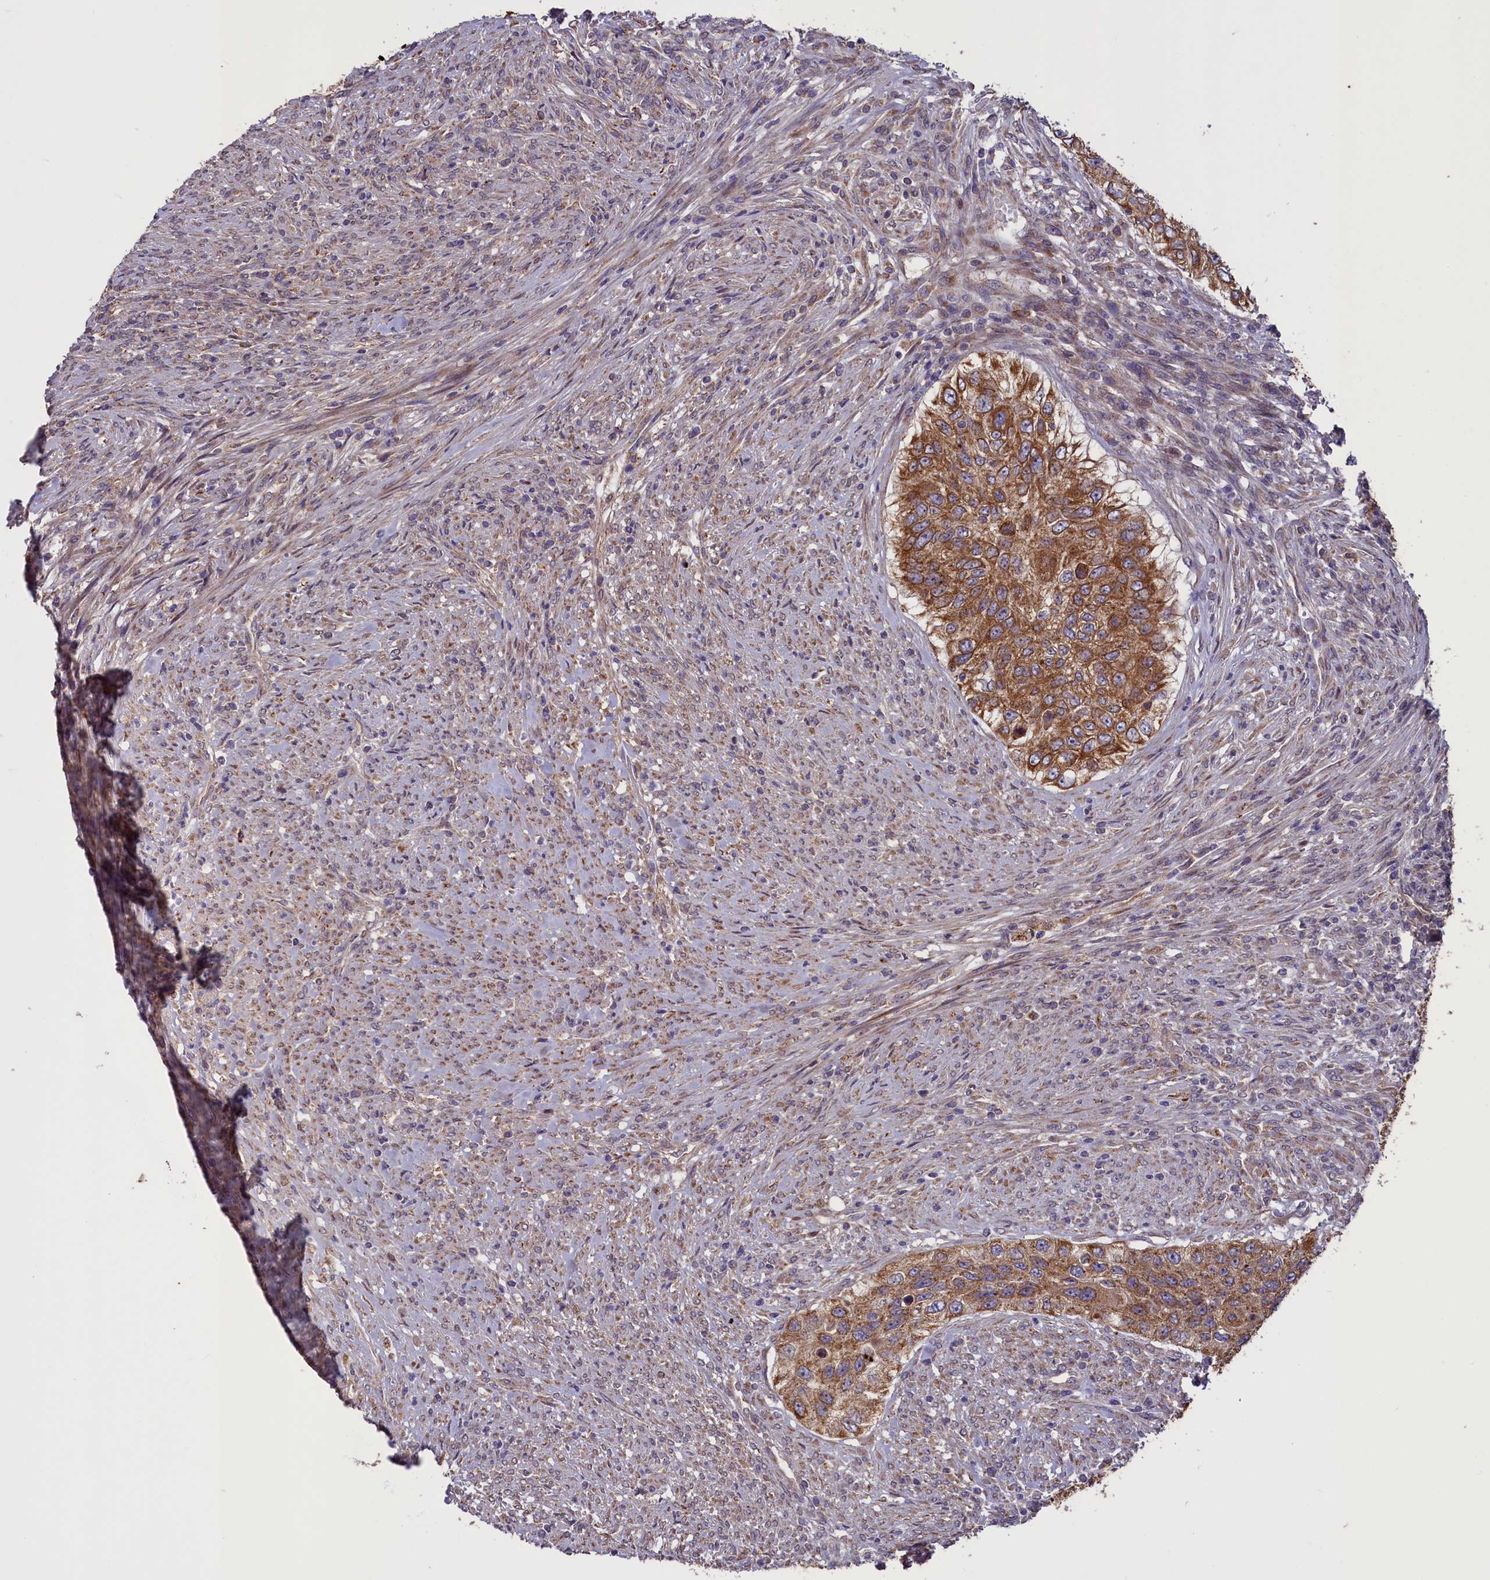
{"staining": {"intensity": "moderate", "quantity": ">75%", "location": "cytoplasmic/membranous"}, "tissue": "urothelial cancer", "cell_type": "Tumor cells", "image_type": "cancer", "snomed": [{"axis": "morphology", "description": "Urothelial carcinoma, High grade"}, {"axis": "topography", "description": "Urinary bladder"}], "caption": "Urothelial cancer was stained to show a protein in brown. There is medium levels of moderate cytoplasmic/membranous expression in about >75% of tumor cells.", "gene": "ACAD8", "patient": {"sex": "female", "age": 60}}